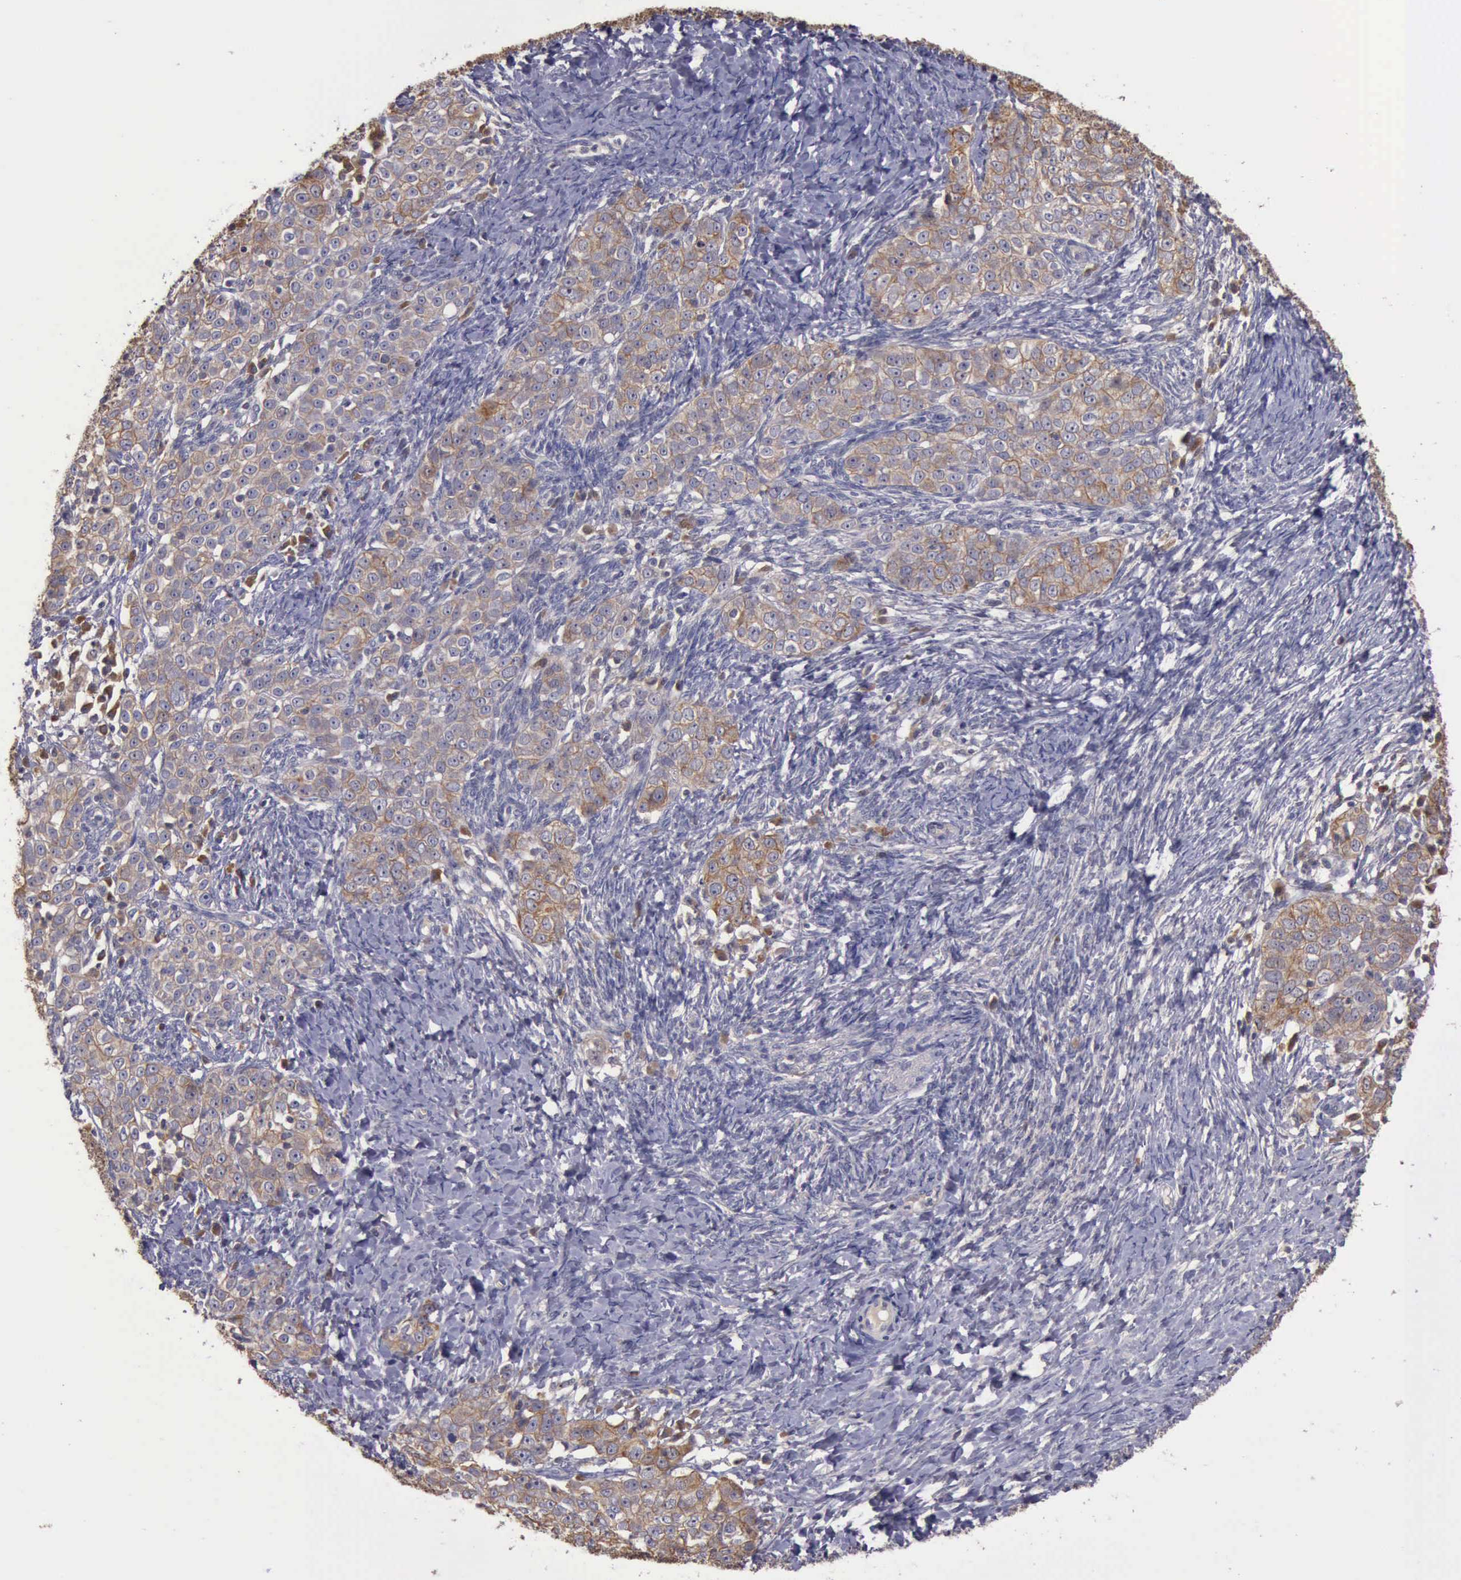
{"staining": {"intensity": "weak", "quantity": "25%-75%", "location": "cytoplasmic/membranous"}, "tissue": "ovarian cancer", "cell_type": "Tumor cells", "image_type": "cancer", "snomed": [{"axis": "morphology", "description": "Normal tissue, NOS"}, {"axis": "morphology", "description": "Cystadenocarcinoma, serous, NOS"}, {"axis": "topography", "description": "Ovary"}], "caption": "Immunohistochemistry of human ovarian cancer shows low levels of weak cytoplasmic/membranous expression in approximately 25%-75% of tumor cells.", "gene": "RAB39B", "patient": {"sex": "female", "age": 62}}